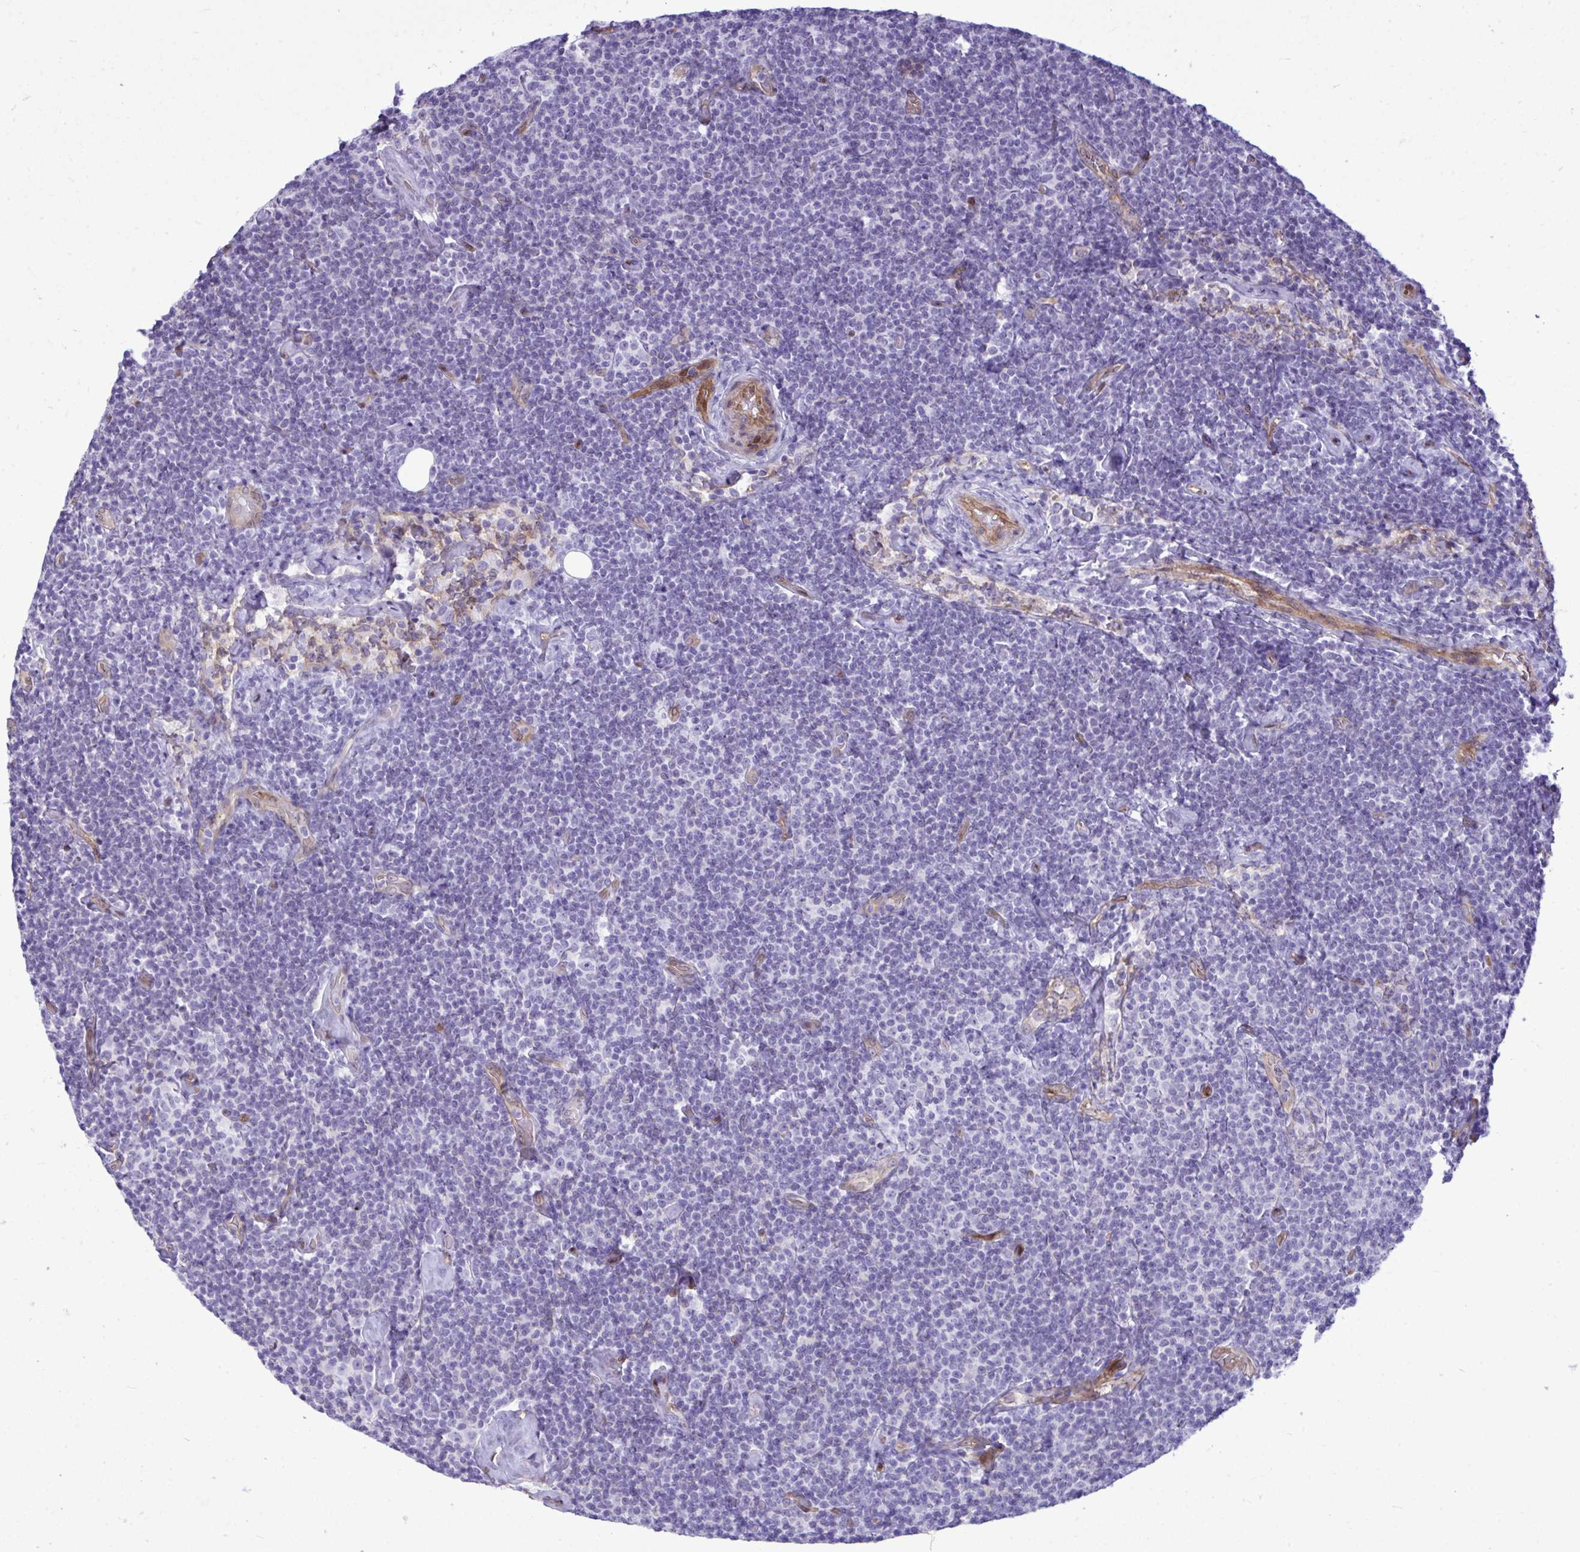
{"staining": {"intensity": "negative", "quantity": "none", "location": "none"}, "tissue": "lymphoma", "cell_type": "Tumor cells", "image_type": "cancer", "snomed": [{"axis": "morphology", "description": "Malignant lymphoma, non-Hodgkin's type, Low grade"}, {"axis": "topography", "description": "Lymph node"}], "caption": "High magnification brightfield microscopy of low-grade malignant lymphoma, non-Hodgkin's type stained with DAB (brown) and counterstained with hematoxylin (blue): tumor cells show no significant staining.", "gene": "LIMS2", "patient": {"sex": "male", "age": 81}}